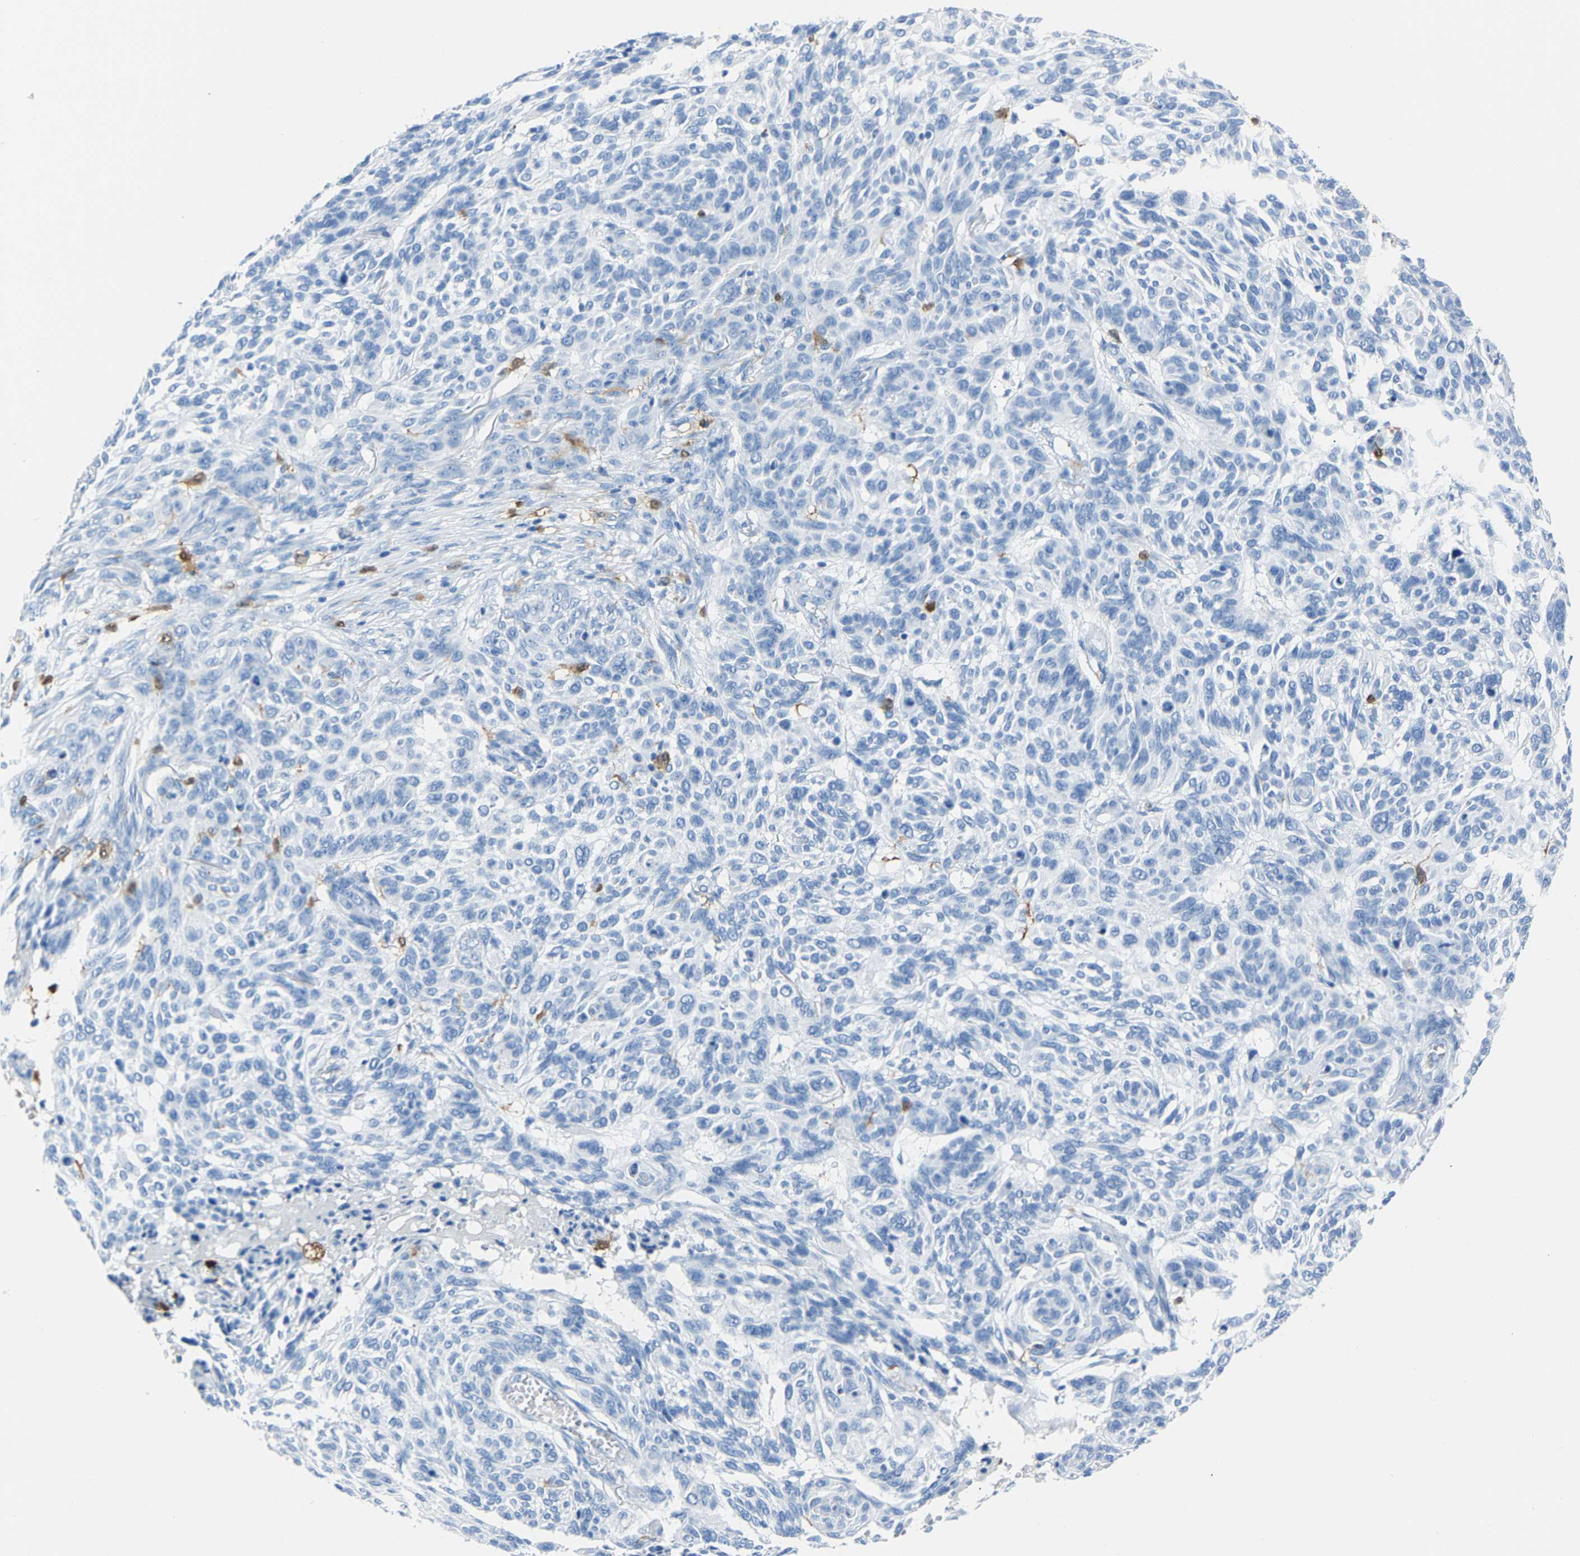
{"staining": {"intensity": "negative", "quantity": "none", "location": "none"}, "tissue": "skin cancer", "cell_type": "Tumor cells", "image_type": "cancer", "snomed": [{"axis": "morphology", "description": "Basal cell carcinoma"}, {"axis": "topography", "description": "Skin"}], "caption": "High power microscopy photomicrograph of an immunohistochemistry micrograph of basal cell carcinoma (skin), revealing no significant staining in tumor cells. (DAB (3,3'-diaminobenzidine) immunohistochemistry (IHC) with hematoxylin counter stain).", "gene": "S100P", "patient": {"sex": "male", "age": 85}}